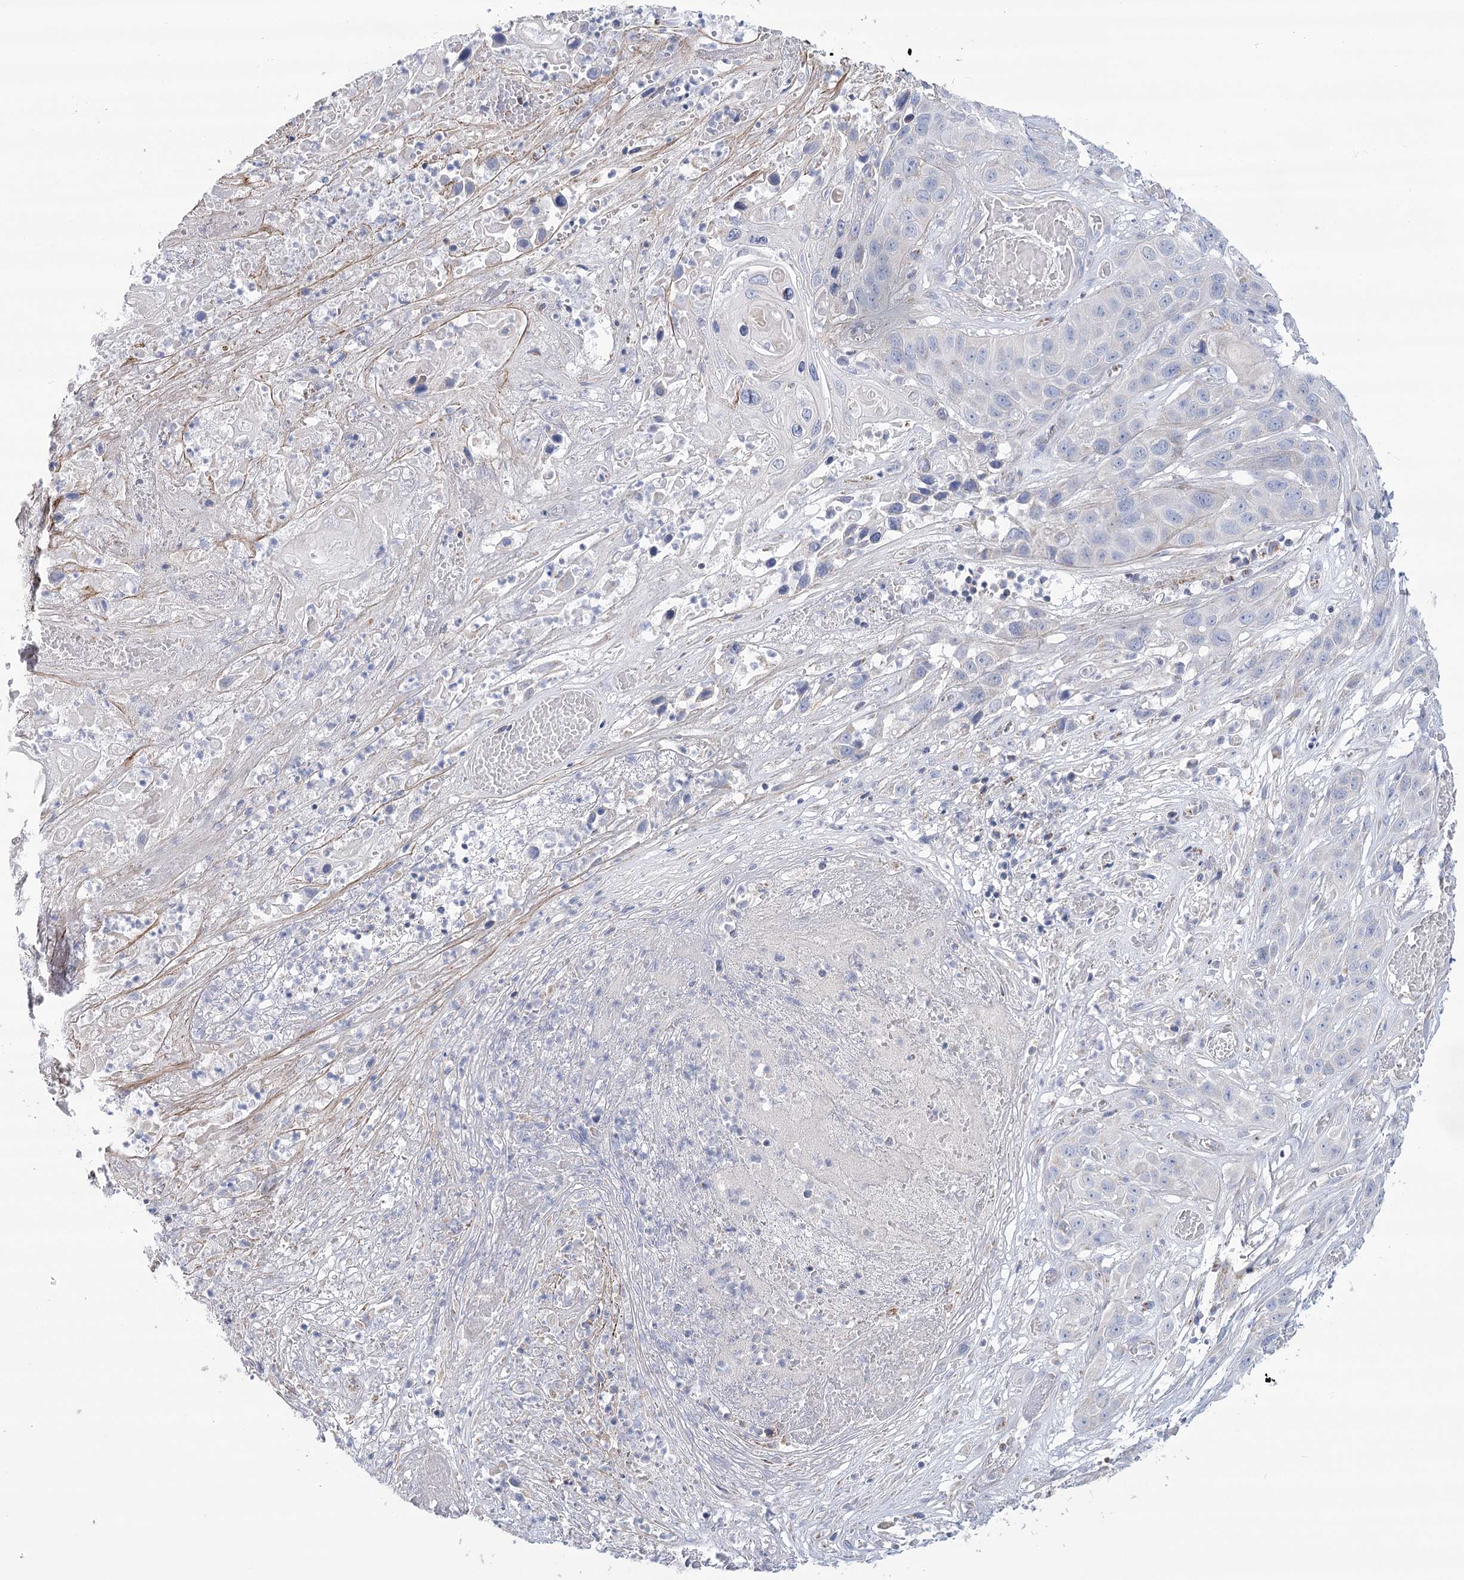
{"staining": {"intensity": "negative", "quantity": "none", "location": "none"}, "tissue": "skin cancer", "cell_type": "Tumor cells", "image_type": "cancer", "snomed": [{"axis": "morphology", "description": "Squamous cell carcinoma, NOS"}, {"axis": "topography", "description": "Skin"}], "caption": "This is an IHC histopathology image of human skin cancer. There is no staining in tumor cells.", "gene": "SNX7", "patient": {"sex": "male", "age": 55}}